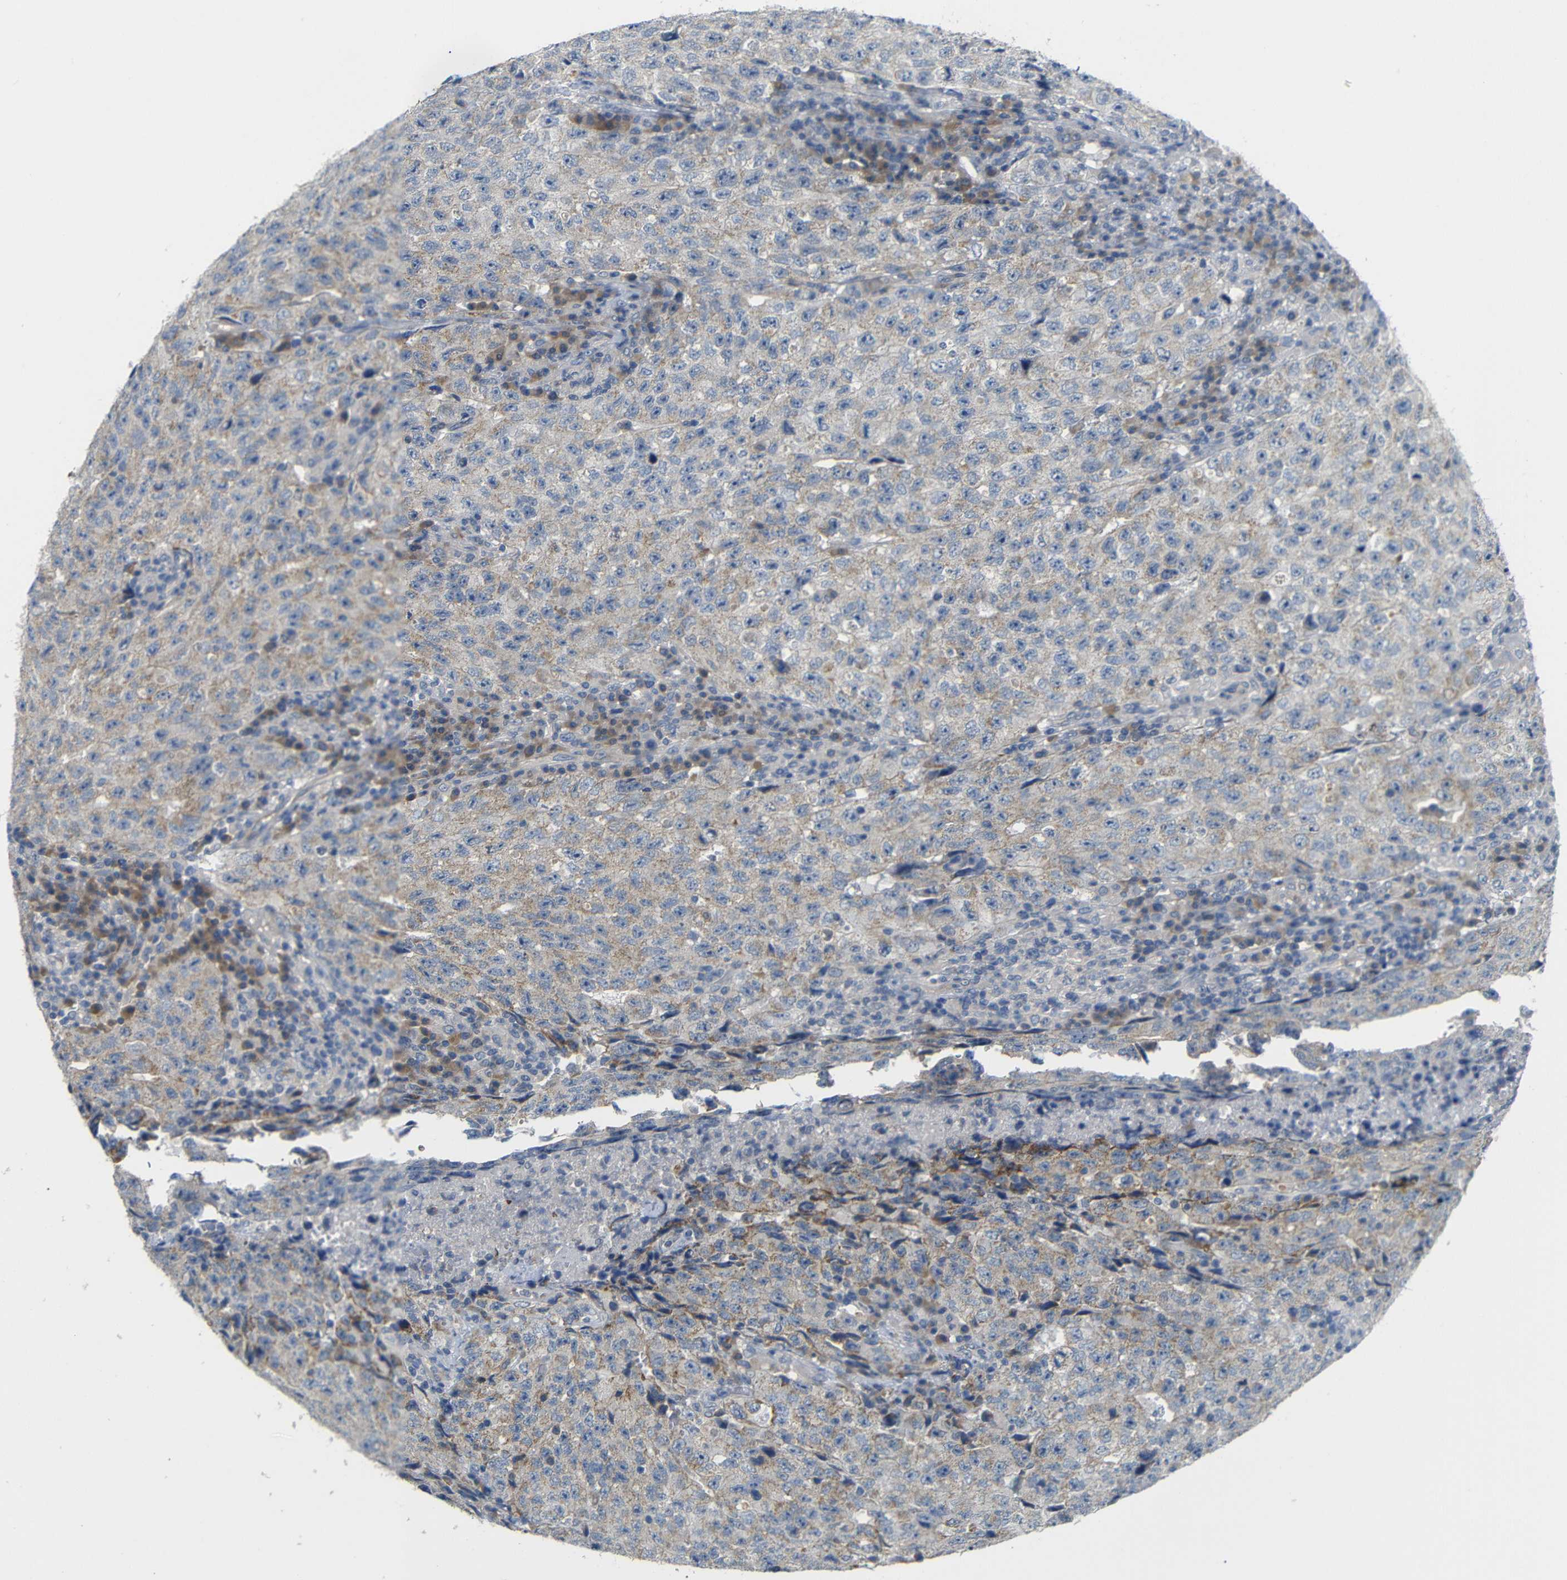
{"staining": {"intensity": "weak", "quantity": ">75%", "location": "cytoplasmic/membranous"}, "tissue": "testis cancer", "cell_type": "Tumor cells", "image_type": "cancer", "snomed": [{"axis": "morphology", "description": "Necrosis, NOS"}, {"axis": "morphology", "description": "Carcinoma, Embryonal, NOS"}, {"axis": "topography", "description": "Testis"}], "caption": "Immunohistochemical staining of testis embryonal carcinoma reveals low levels of weak cytoplasmic/membranous positivity in about >75% of tumor cells.", "gene": "TBC1D32", "patient": {"sex": "male", "age": 19}}